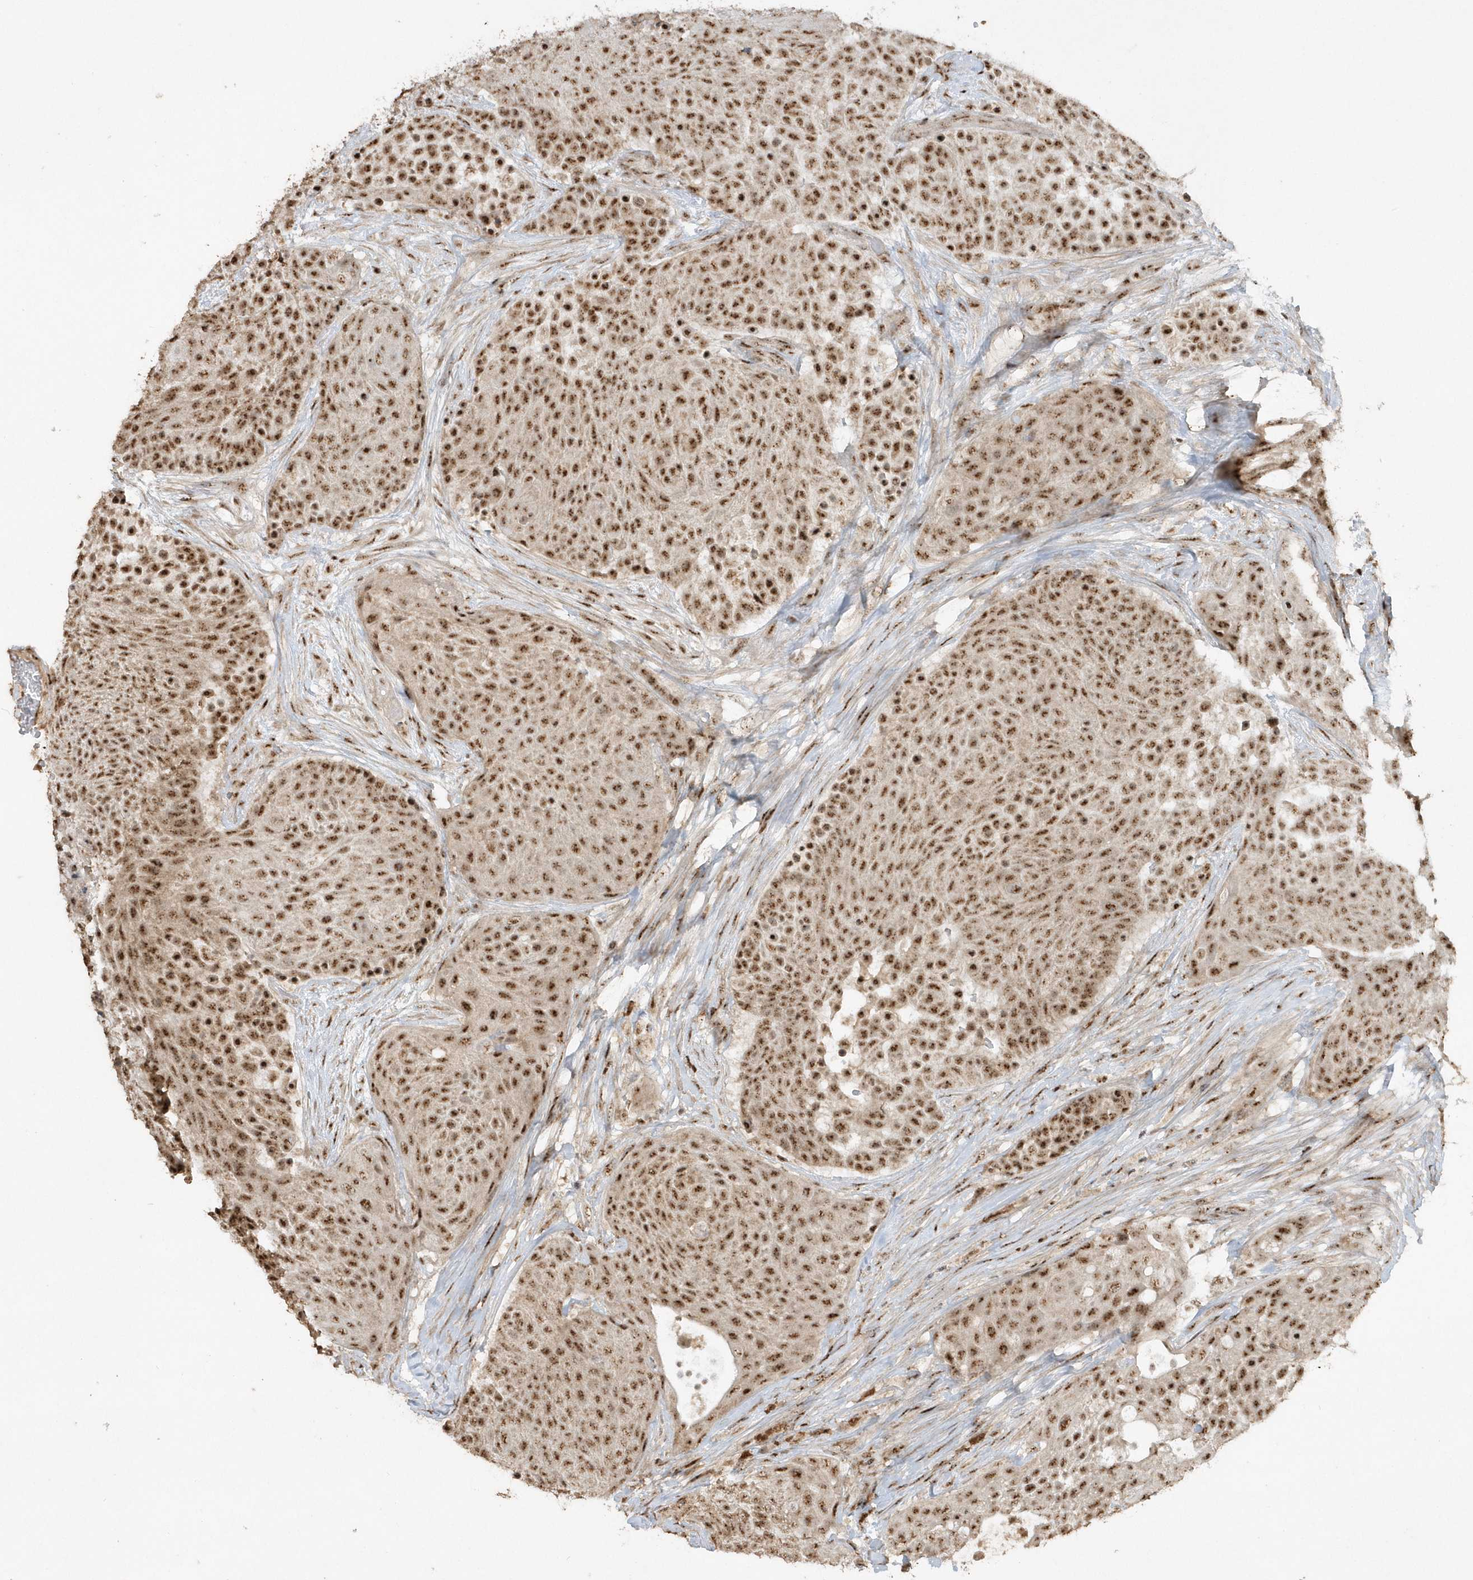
{"staining": {"intensity": "strong", "quantity": ">75%", "location": "nuclear"}, "tissue": "urothelial cancer", "cell_type": "Tumor cells", "image_type": "cancer", "snomed": [{"axis": "morphology", "description": "Urothelial carcinoma, High grade"}, {"axis": "topography", "description": "Urinary bladder"}], "caption": "The image reveals staining of high-grade urothelial carcinoma, revealing strong nuclear protein positivity (brown color) within tumor cells.", "gene": "POLR3B", "patient": {"sex": "female", "age": 63}}